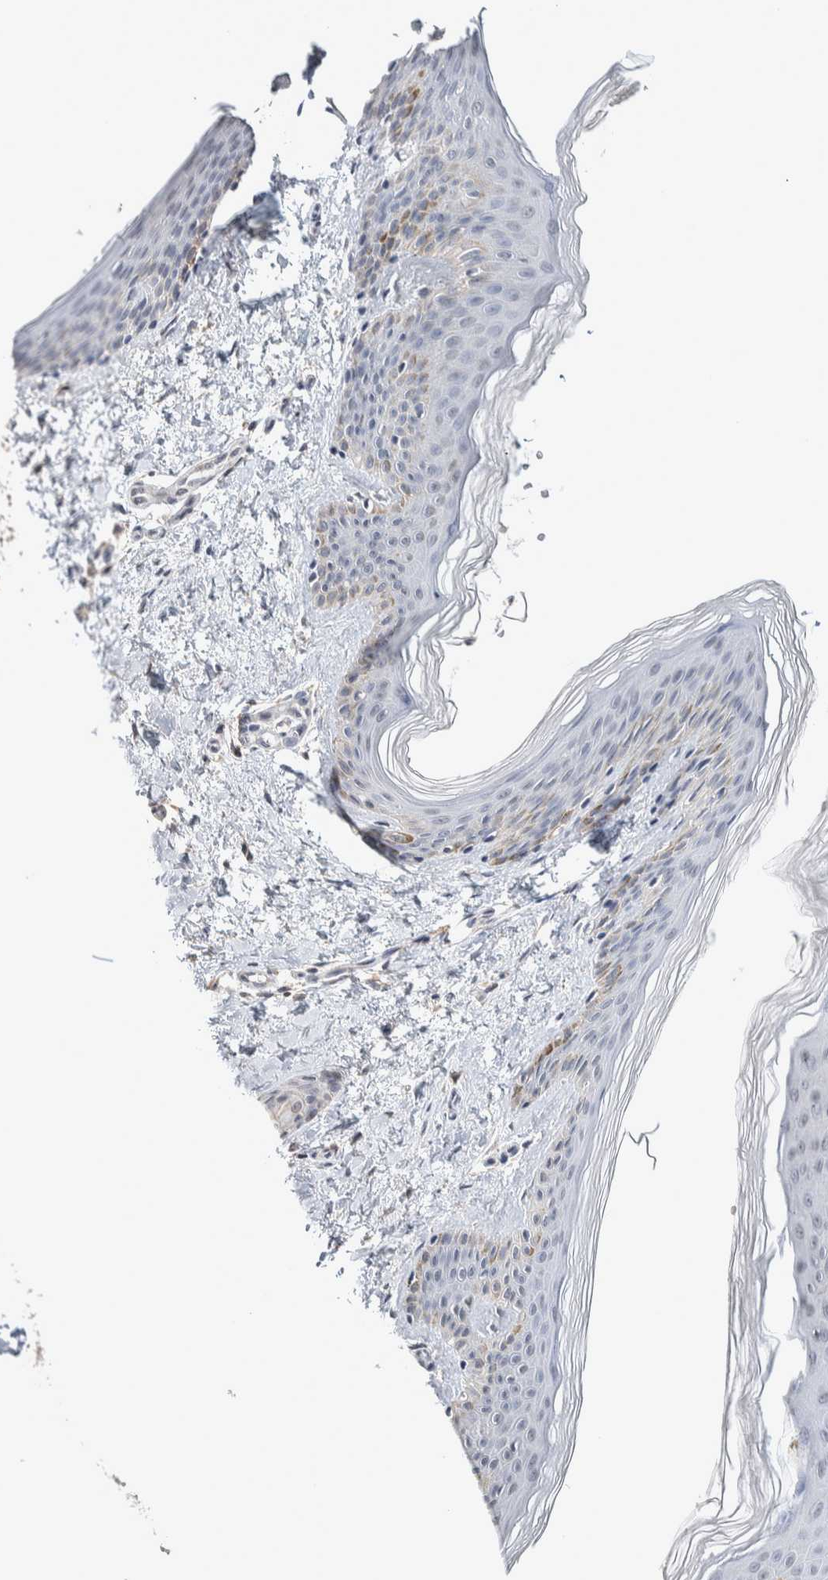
{"staining": {"intensity": "negative", "quantity": "none", "location": "none"}, "tissue": "skin", "cell_type": "Fibroblasts", "image_type": "normal", "snomed": [{"axis": "morphology", "description": "Normal tissue, NOS"}, {"axis": "morphology", "description": "Neoplasm, benign, NOS"}, {"axis": "topography", "description": "Skin"}, {"axis": "topography", "description": "Soft tissue"}], "caption": "Immunohistochemical staining of unremarkable skin displays no significant staining in fibroblasts. (DAB immunohistochemistry visualized using brightfield microscopy, high magnification).", "gene": "CRAT", "patient": {"sex": "male", "age": 26}}